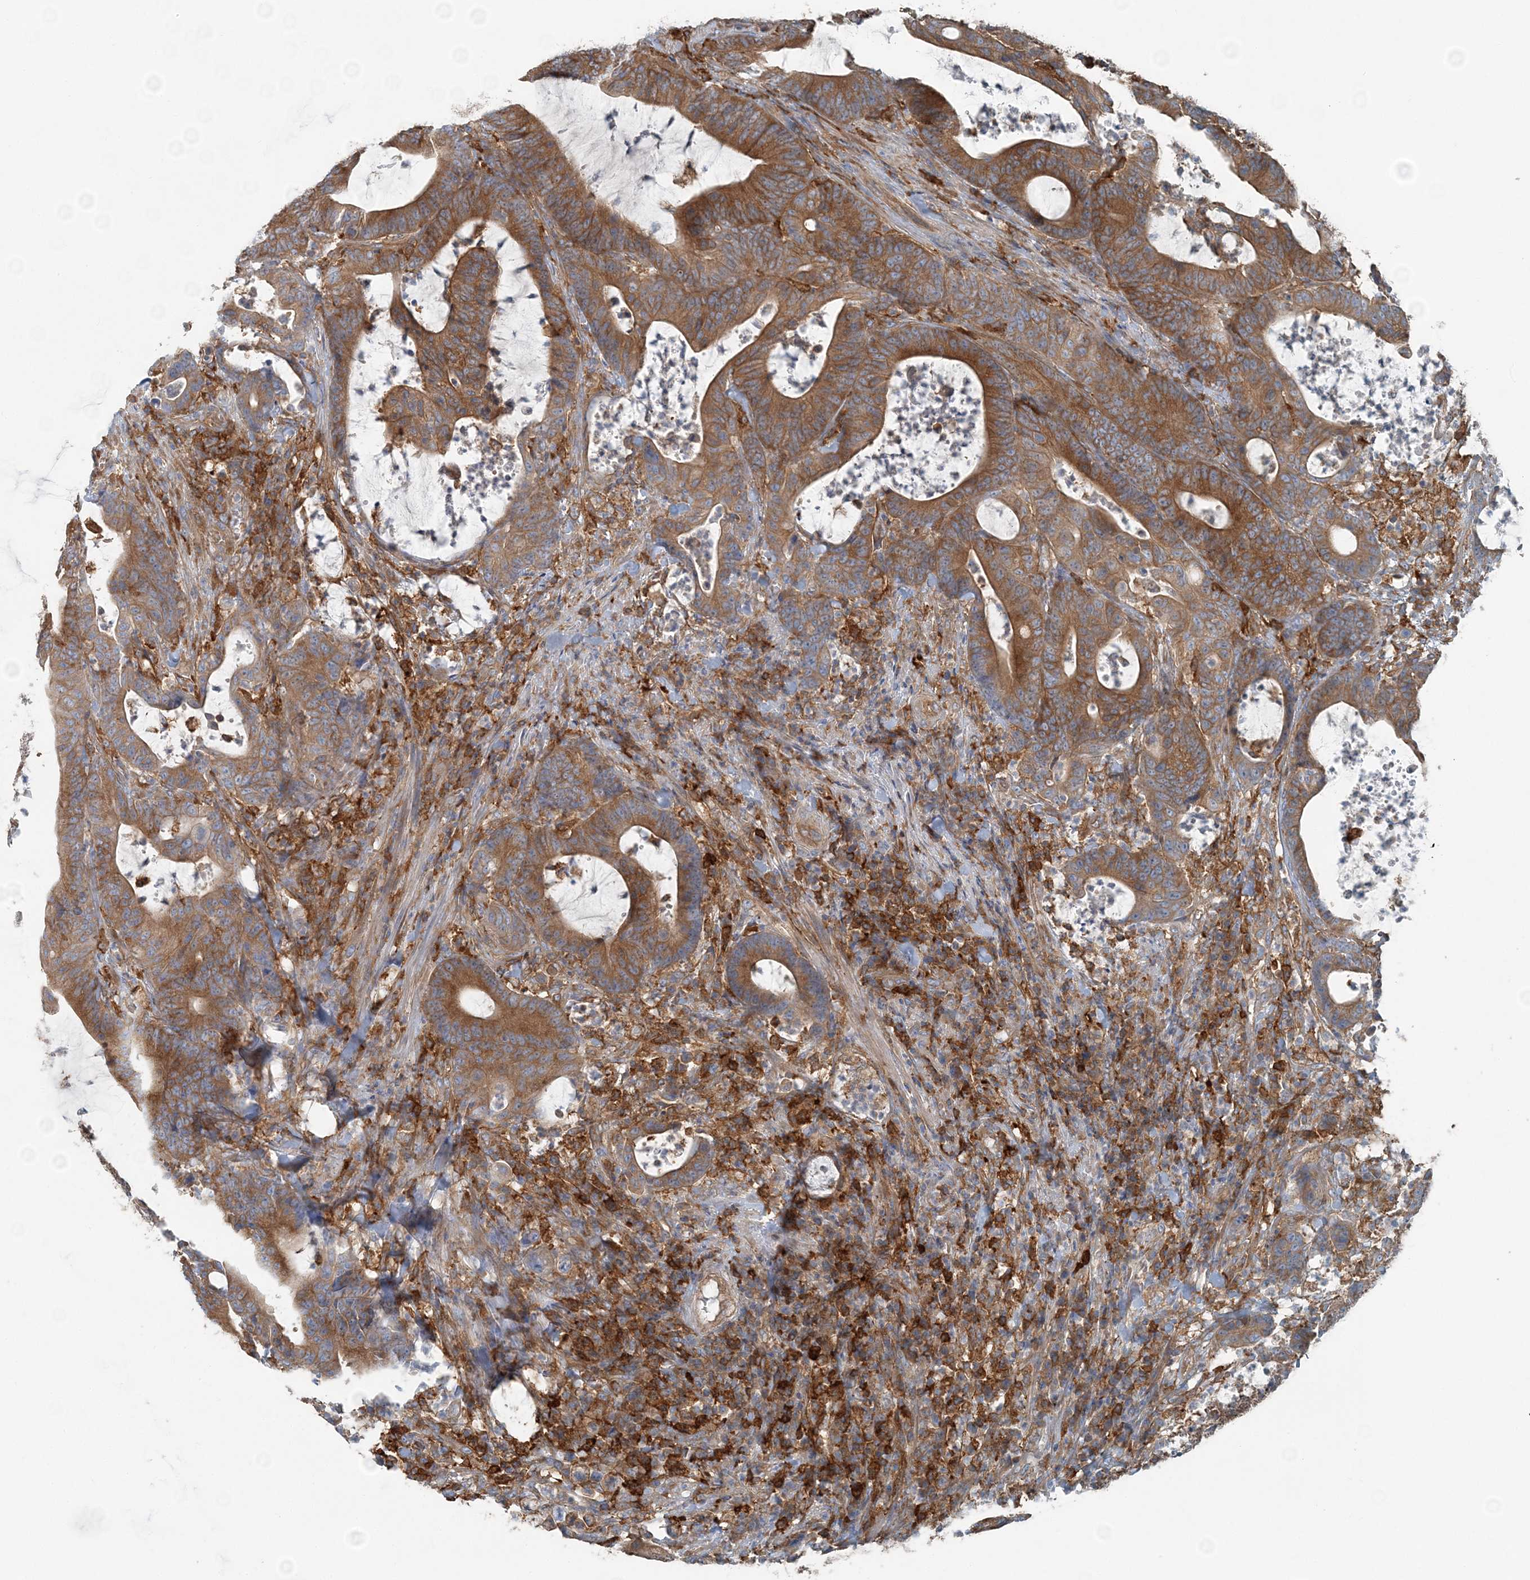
{"staining": {"intensity": "strong", "quantity": ">75%", "location": "cytoplasmic/membranous"}, "tissue": "colorectal cancer", "cell_type": "Tumor cells", "image_type": "cancer", "snomed": [{"axis": "morphology", "description": "Adenocarcinoma, NOS"}, {"axis": "topography", "description": "Colon"}], "caption": "Protein analysis of colorectal adenocarcinoma tissue displays strong cytoplasmic/membranous expression in about >75% of tumor cells. Ihc stains the protein in brown and the nuclei are stained blue.", "gene": "SNX2", "patient": {"sex": "female", "age": 84}}